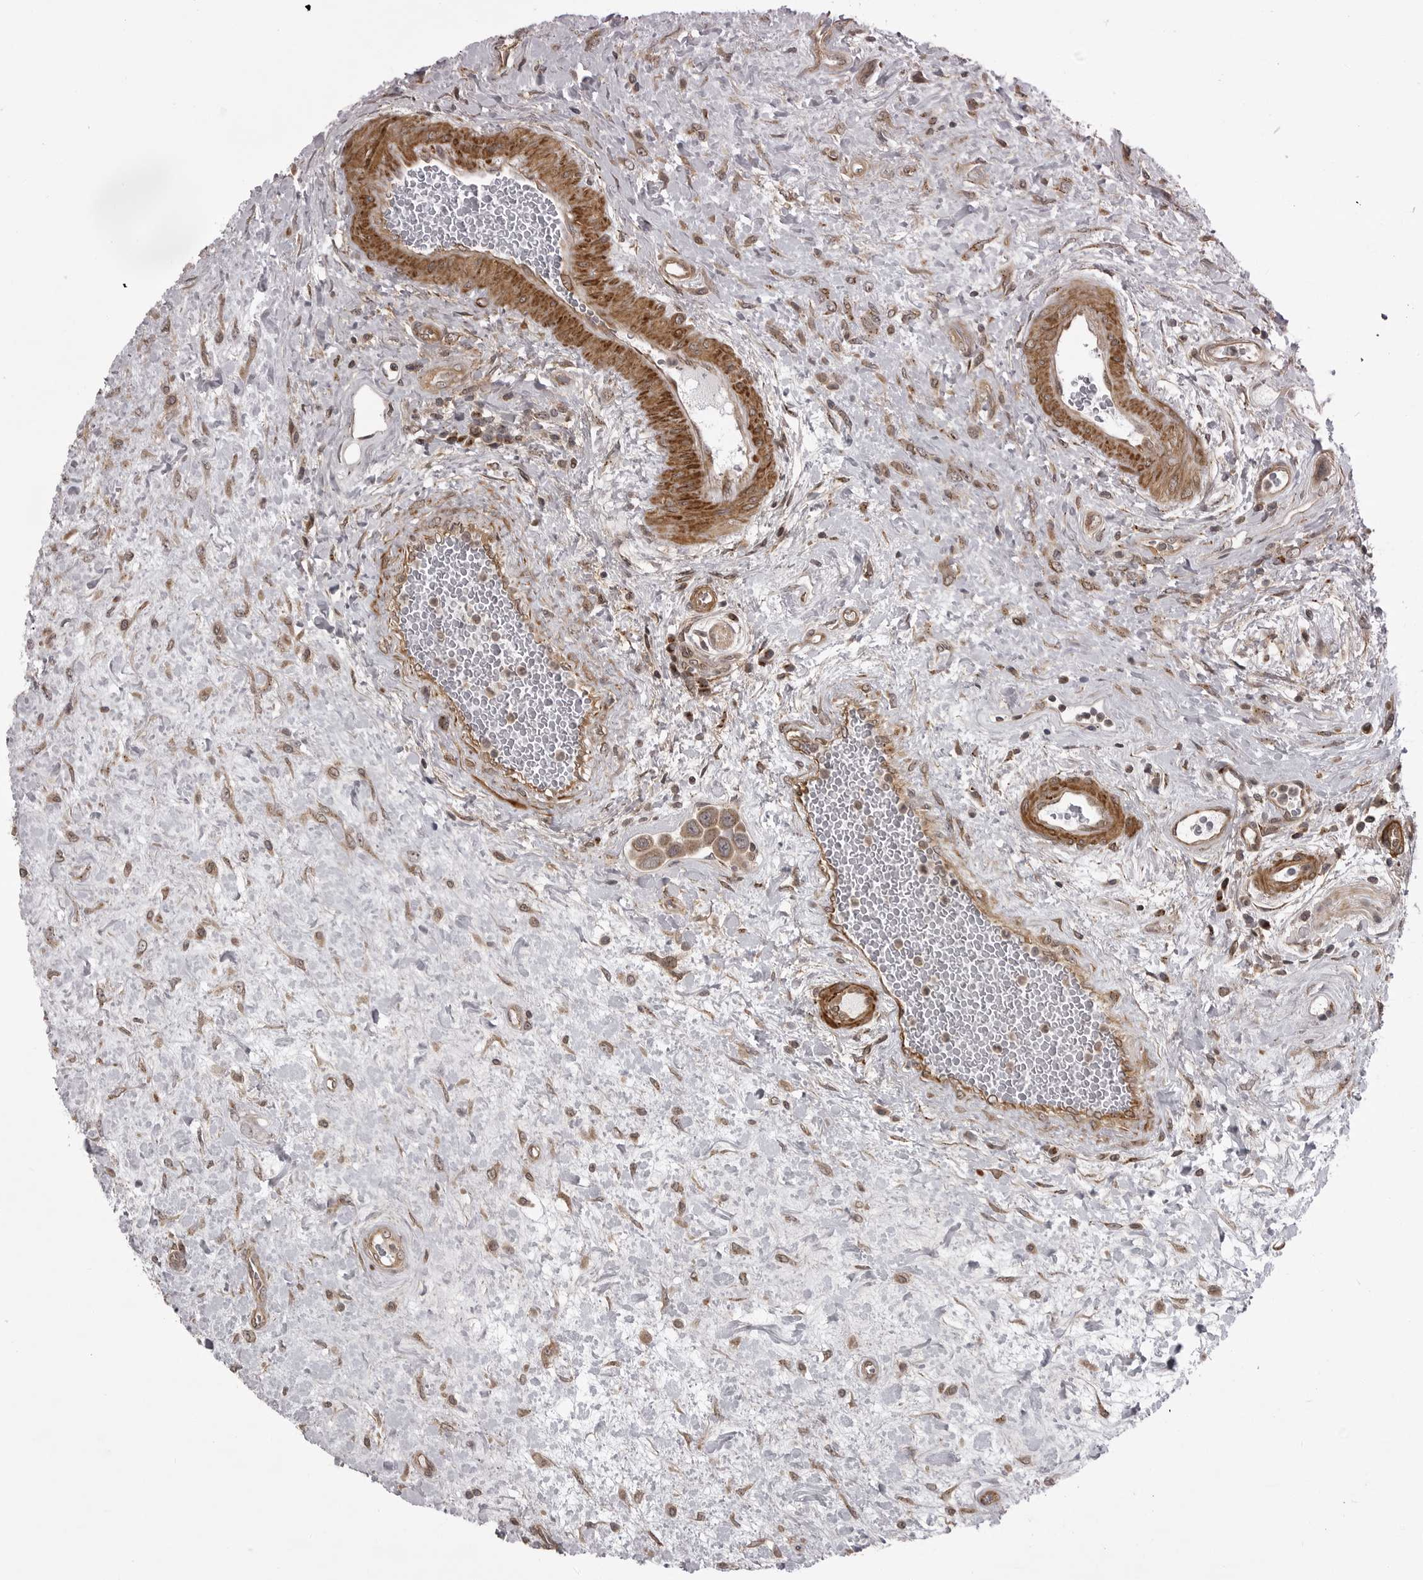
{"staining": {"intensity": "moderate", "quantity": ">75%", "location": "cytoplasmic/membranous"}, "tissue": "urothelial cancer", "cell_type": "Tumor cells", "image_type": "cancer", "snomed": [{"axis": "morphology", "description": "Urothelial carcinoma, High grade"}, {"axis": "topography", "description": "Urinary bladder"}], "caption": "High-grade urothelial carcinoma stained with a protein marker demonstrates moderate staining in tumor cells.", "gene": "SNX16", "patient": {"sex": "male", "age": 50}}